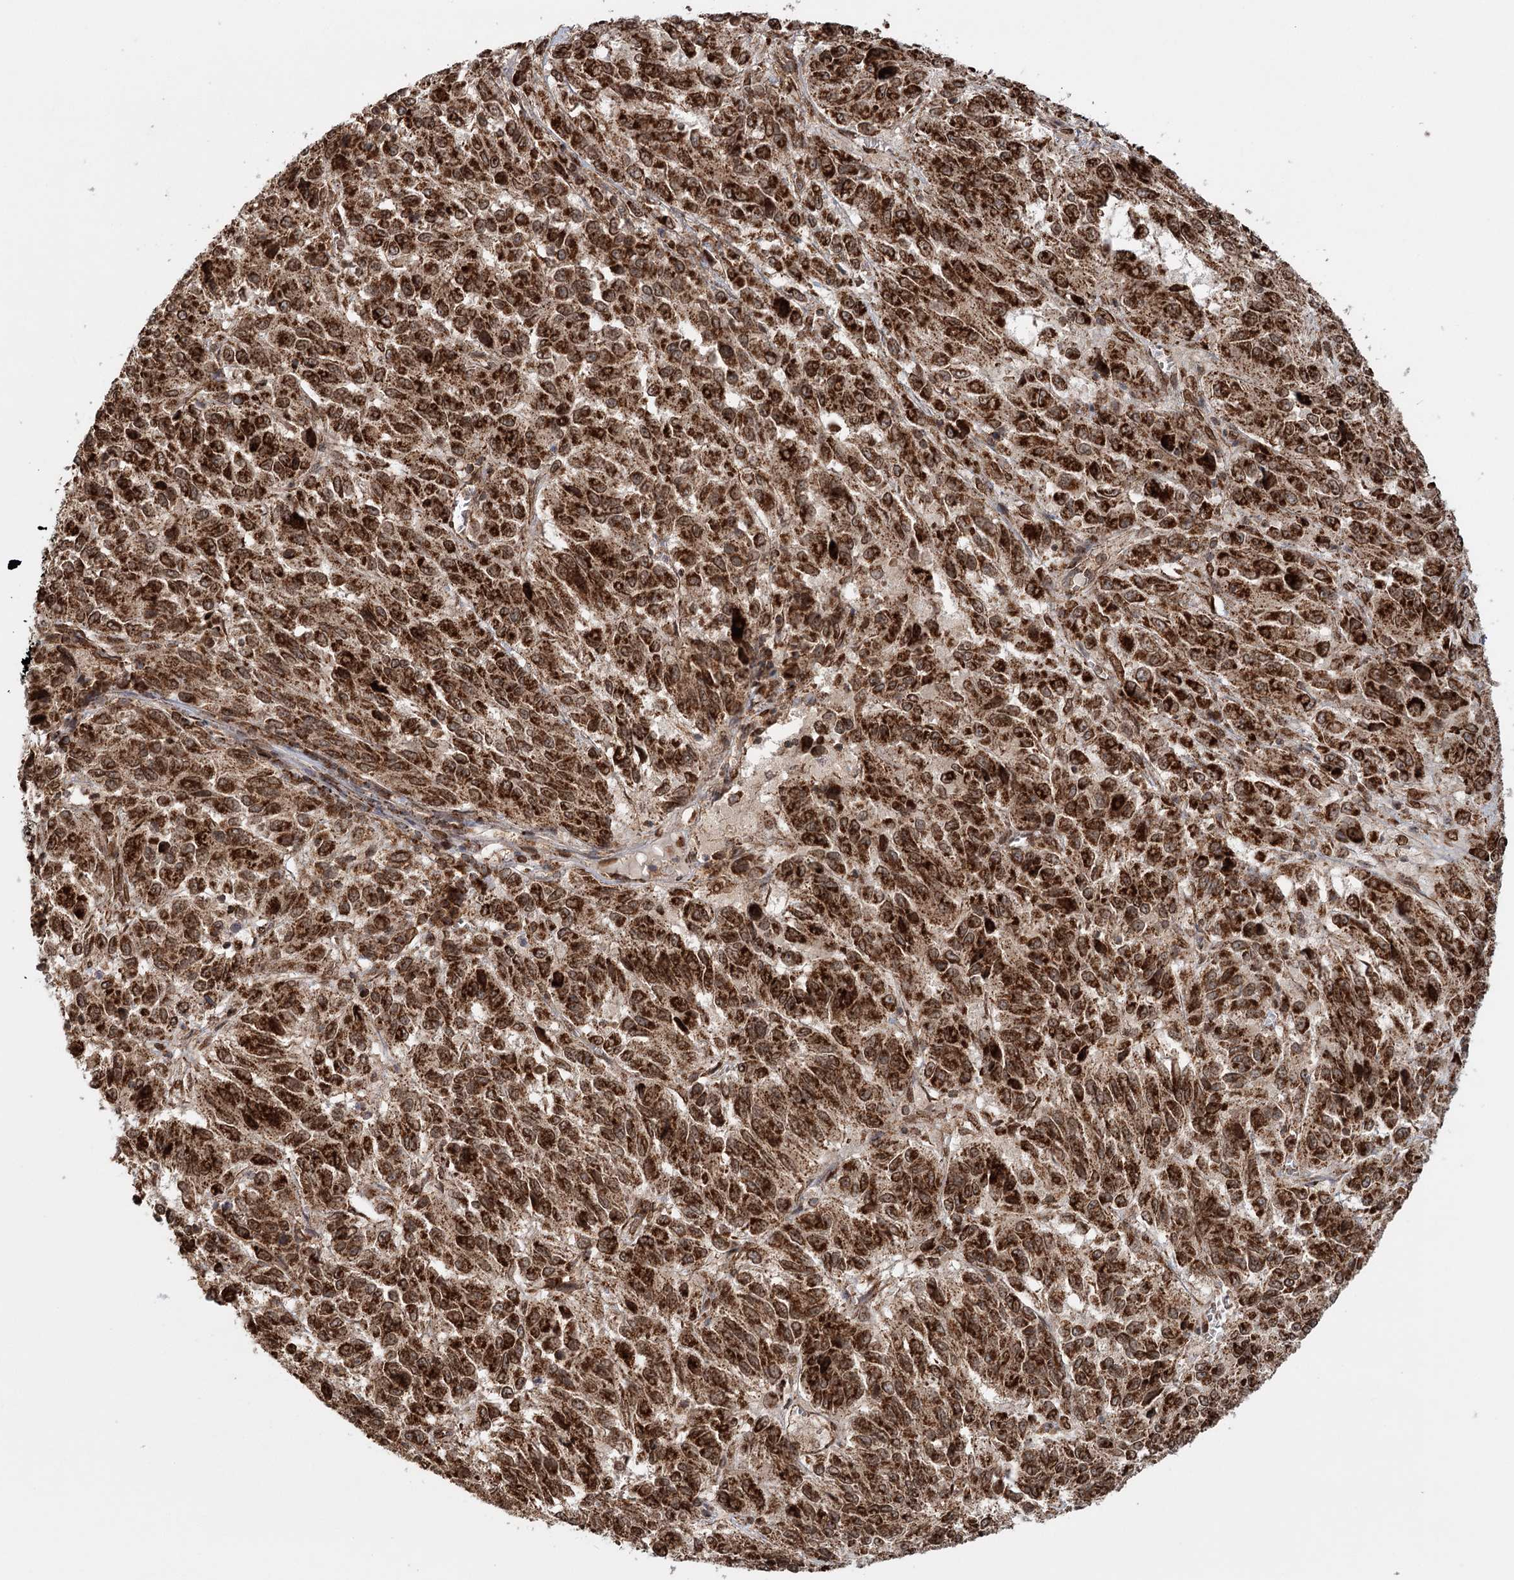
{"staining": {"intensity": "strong", "quantity": ">75%", "location": "cytoplasmic/membranous"}, "tissue": "melanoma", "cell_type": "Tumor cells", "image_type": "cancer", "snomed": [{"axis": "morphology", "description": "Malignant melanoma, Metastatic site"}, {"axis": "topography", "description": "Lung"}], "caption": "Brown immunohistochemical staining in melanoma exhibits strong cytoplasmic/membranous positivity in about >75% of tumor cells.", "gene": "BCKDHA", "patient": {"sex": "male", "age": 64}}